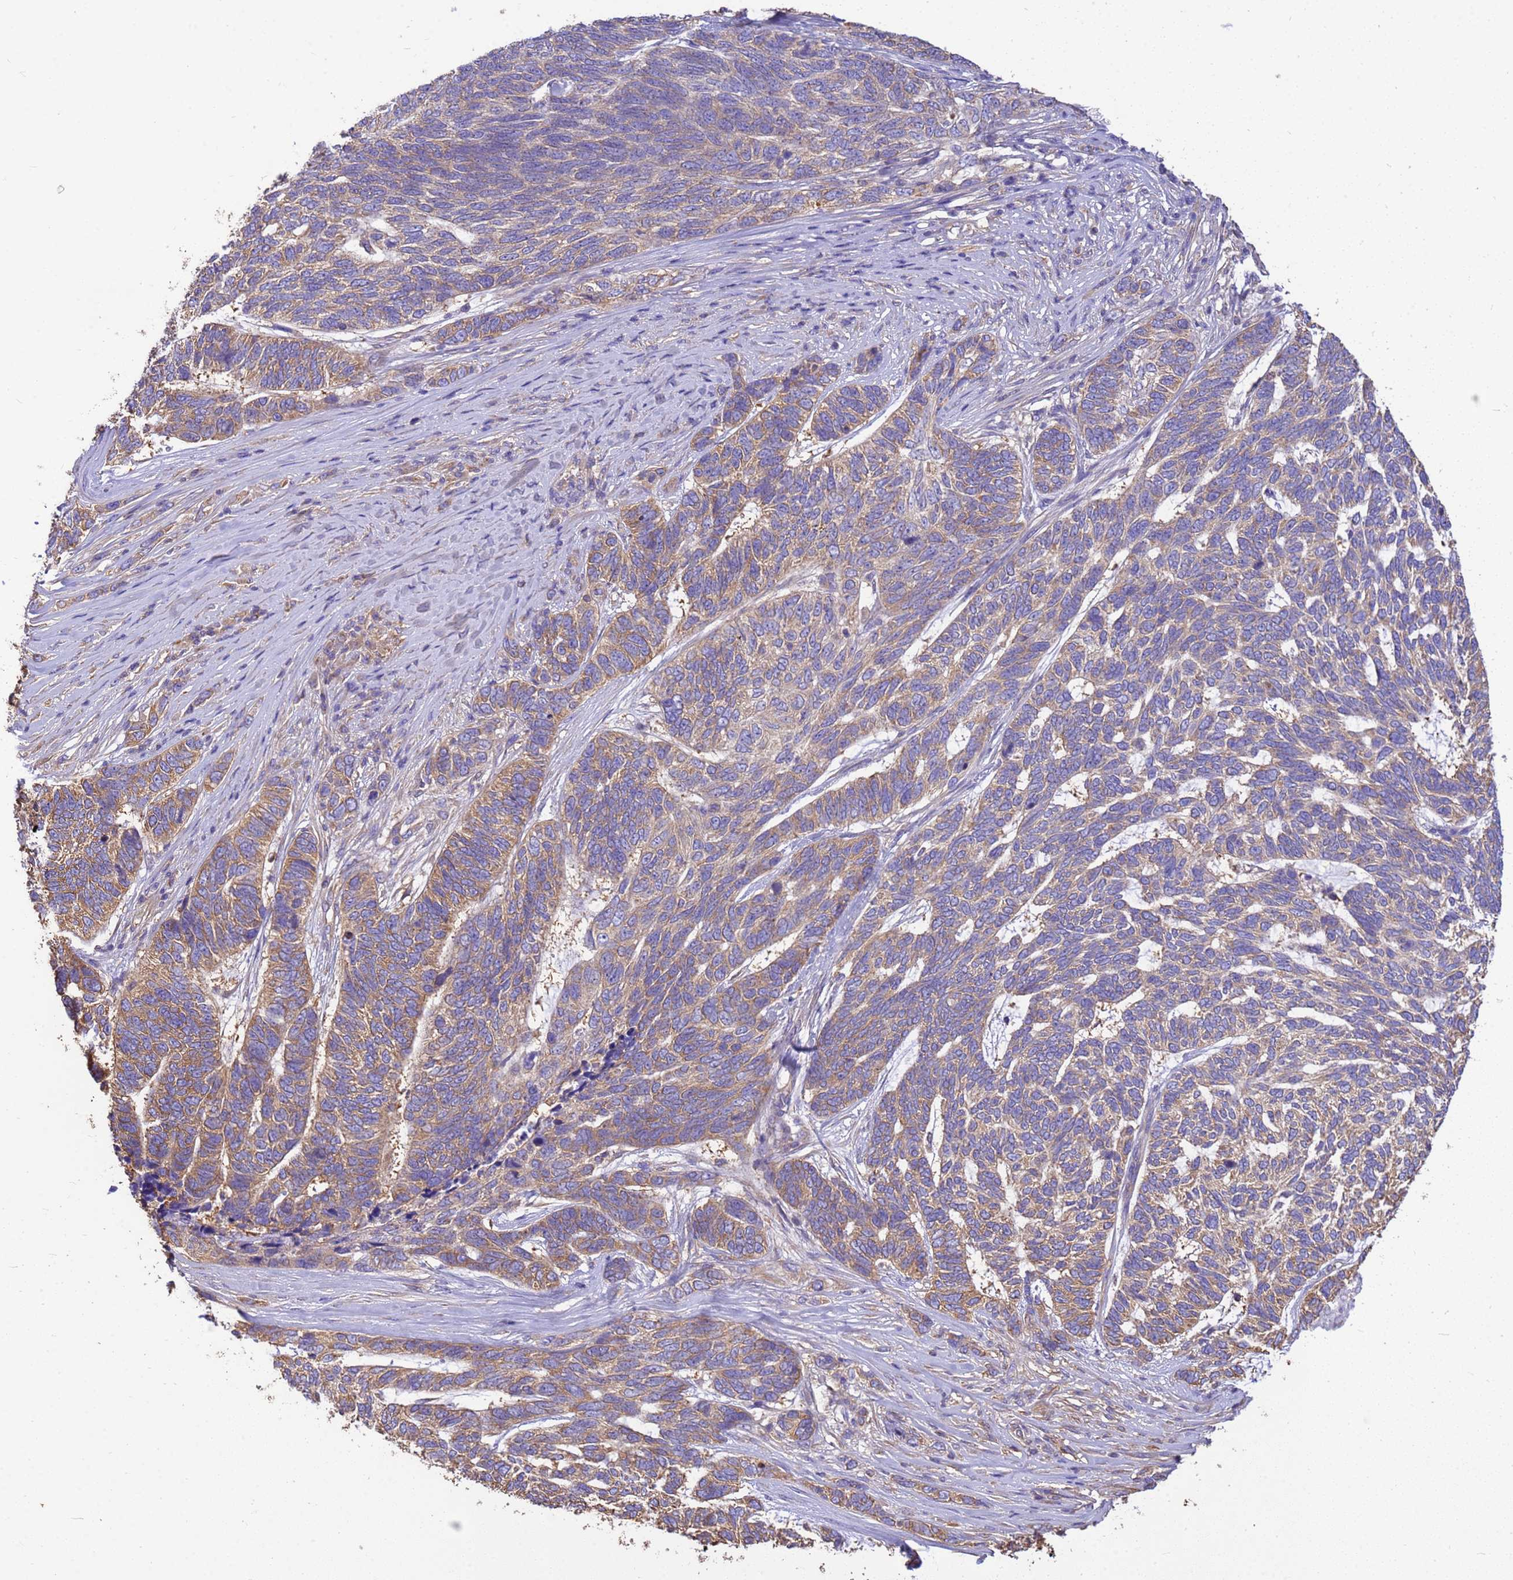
{"staining": {"intensity": "moderate", "quantity": "25%-75%", "location": "cytoplasmic/membranous"}, "tissue": "skin cancer", "cell_type": "Tumor cells", "image_type": "cancer", "snomed": [{"axis": "morphology", "description": "Basal cell carcinoma"}, {"axis": "topography", "description": "Skin"}], "caption": "Skin basal cell carcinoma stained for a protein (brown) shows moderate cytoplasmic/membranous positive positivity in about 25%-75% of tumor cells.", "gene": "TUBB1", "patient": {"sex": "female", "age": 65}}